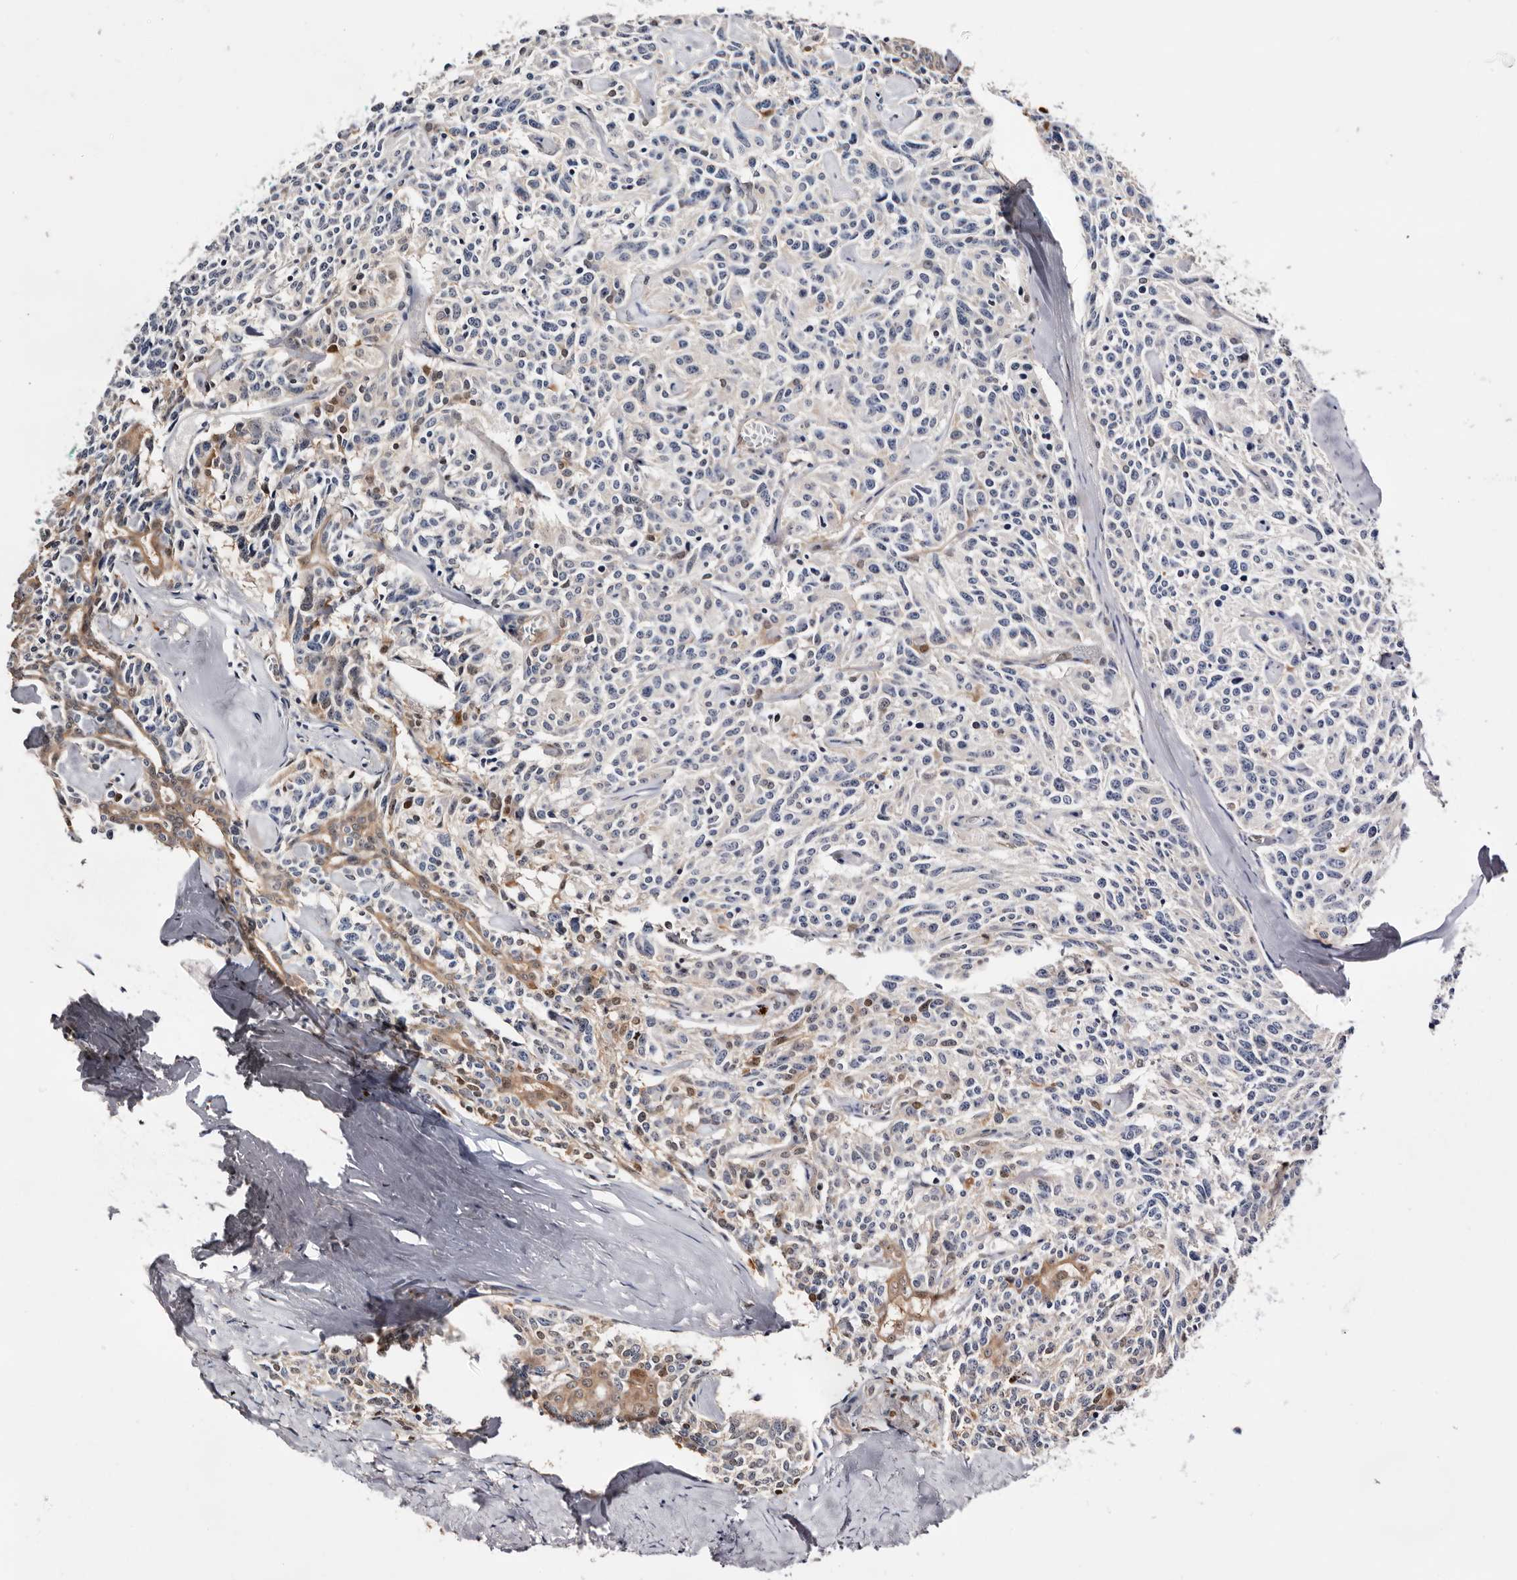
{"staining": {"intensity": "negative", "quantity": "none", "location": "none"}, "tissue": "carcinoid", "cell_type": "Tumor cells", "image_type": "cancer", "snomed": [{"axis": "morphology", "description": "Carcinoid, malignant, NOS"}, {"axis": "topography", "description": "Lung"}], "caption": "Malignant carcinoid stained for a protein using immunohistochemistry reveals no staining tumor cells.", "gene": "TP53I3", "patient": {"sex": "female", "age": 46}}